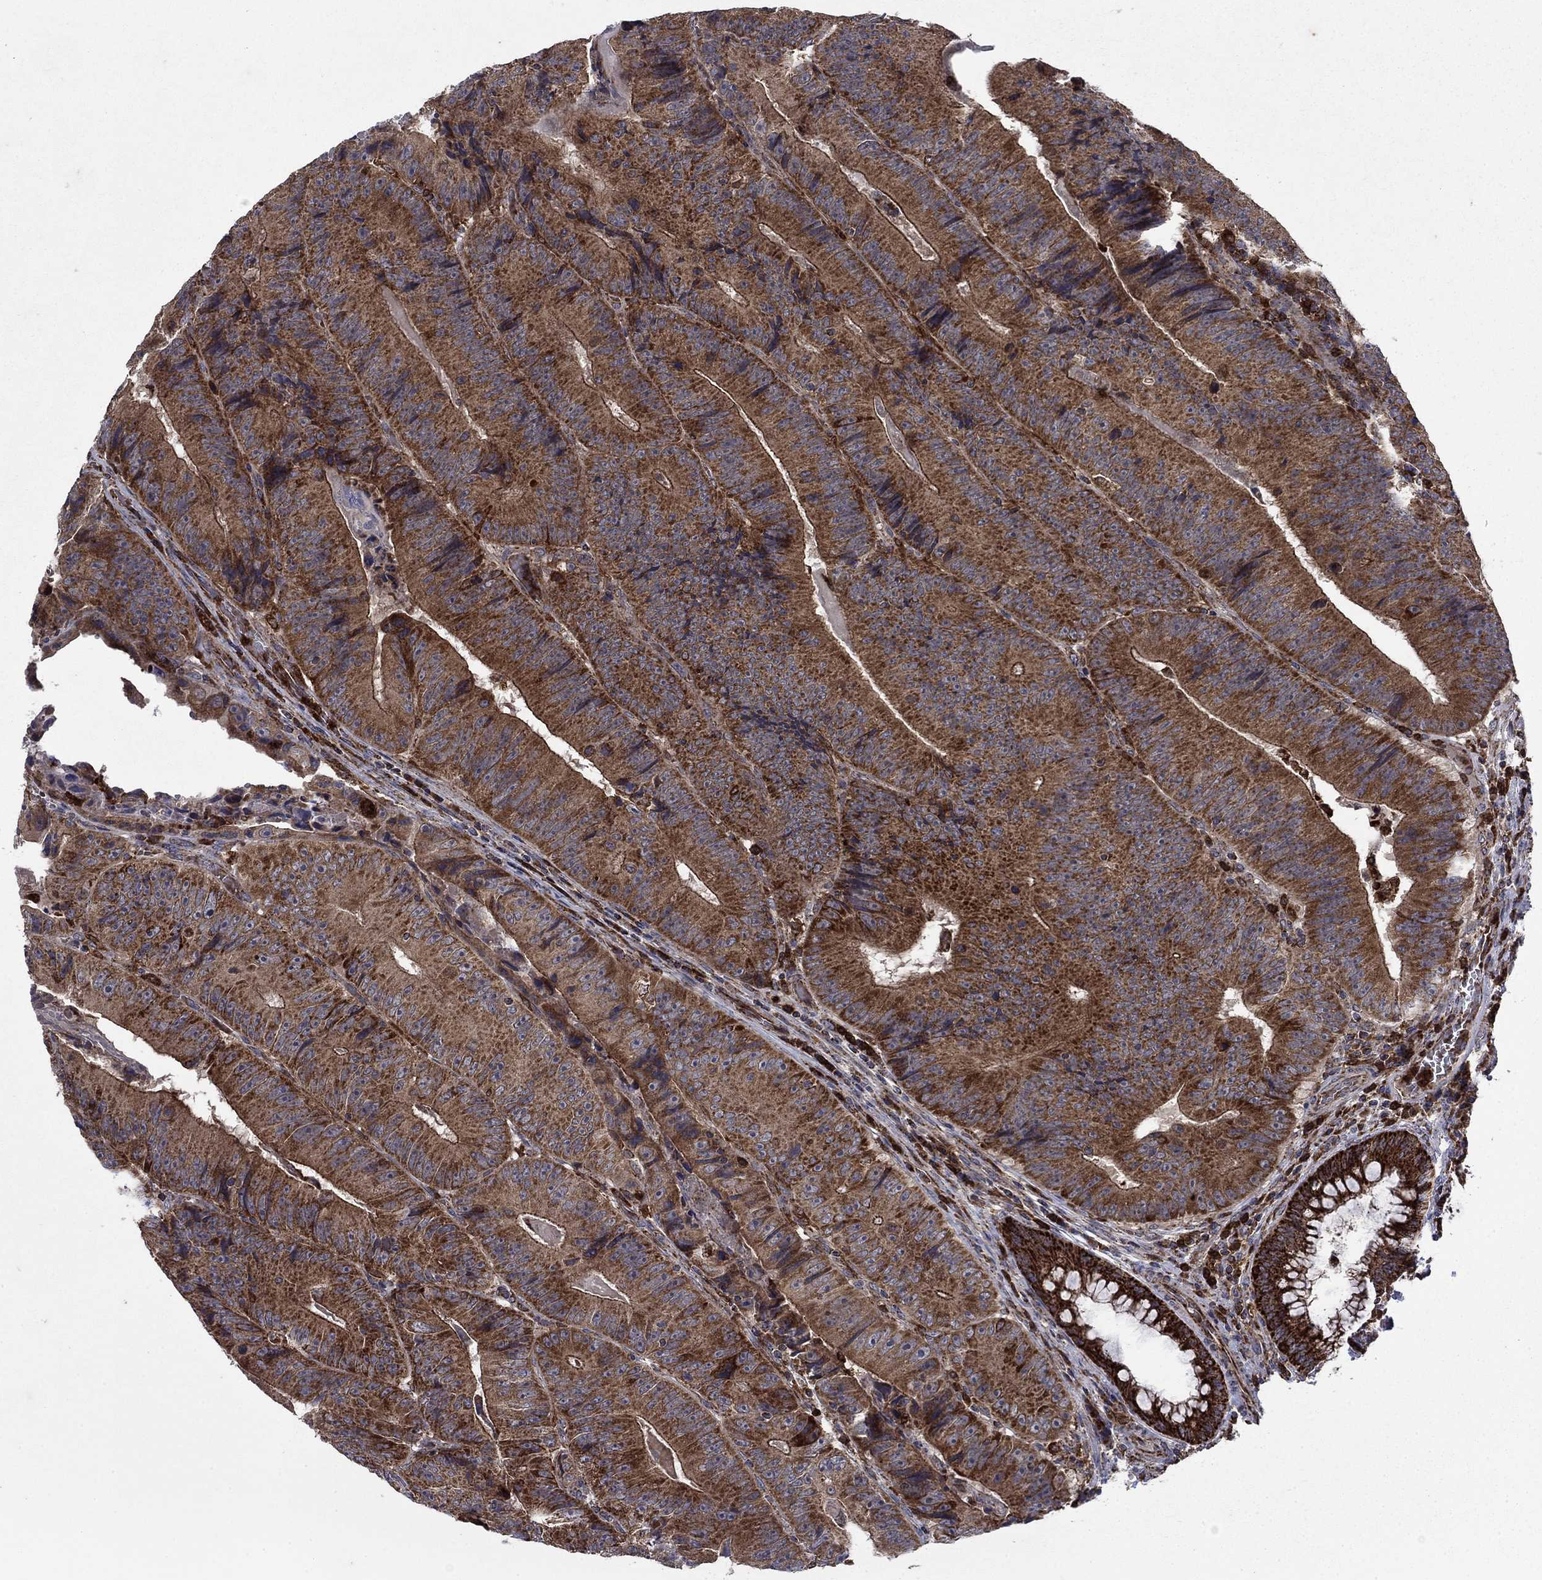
{"staining": {"intensity": "strong", "quantity": ">75%", "location": "cytoplasmic/membranous"}, "tissue": "colorectal cancer", "cell_type": "Tumor cells", "image_type": "cancer", "snomed": [{"axis": "morphology", "description": "Adenocarcinoma, NOS"}, {"axis": "topography", "description": "Colon"}], "caption": "Approximately >75% of tumor cells in human colorectal adenocarcinoma exhibit strong cytoplasmic/membranous protein expression as visualized by brown immunohistochemical staining.", "gene": "RNF19B", "patient": {"sex": "female", "age": 86}}